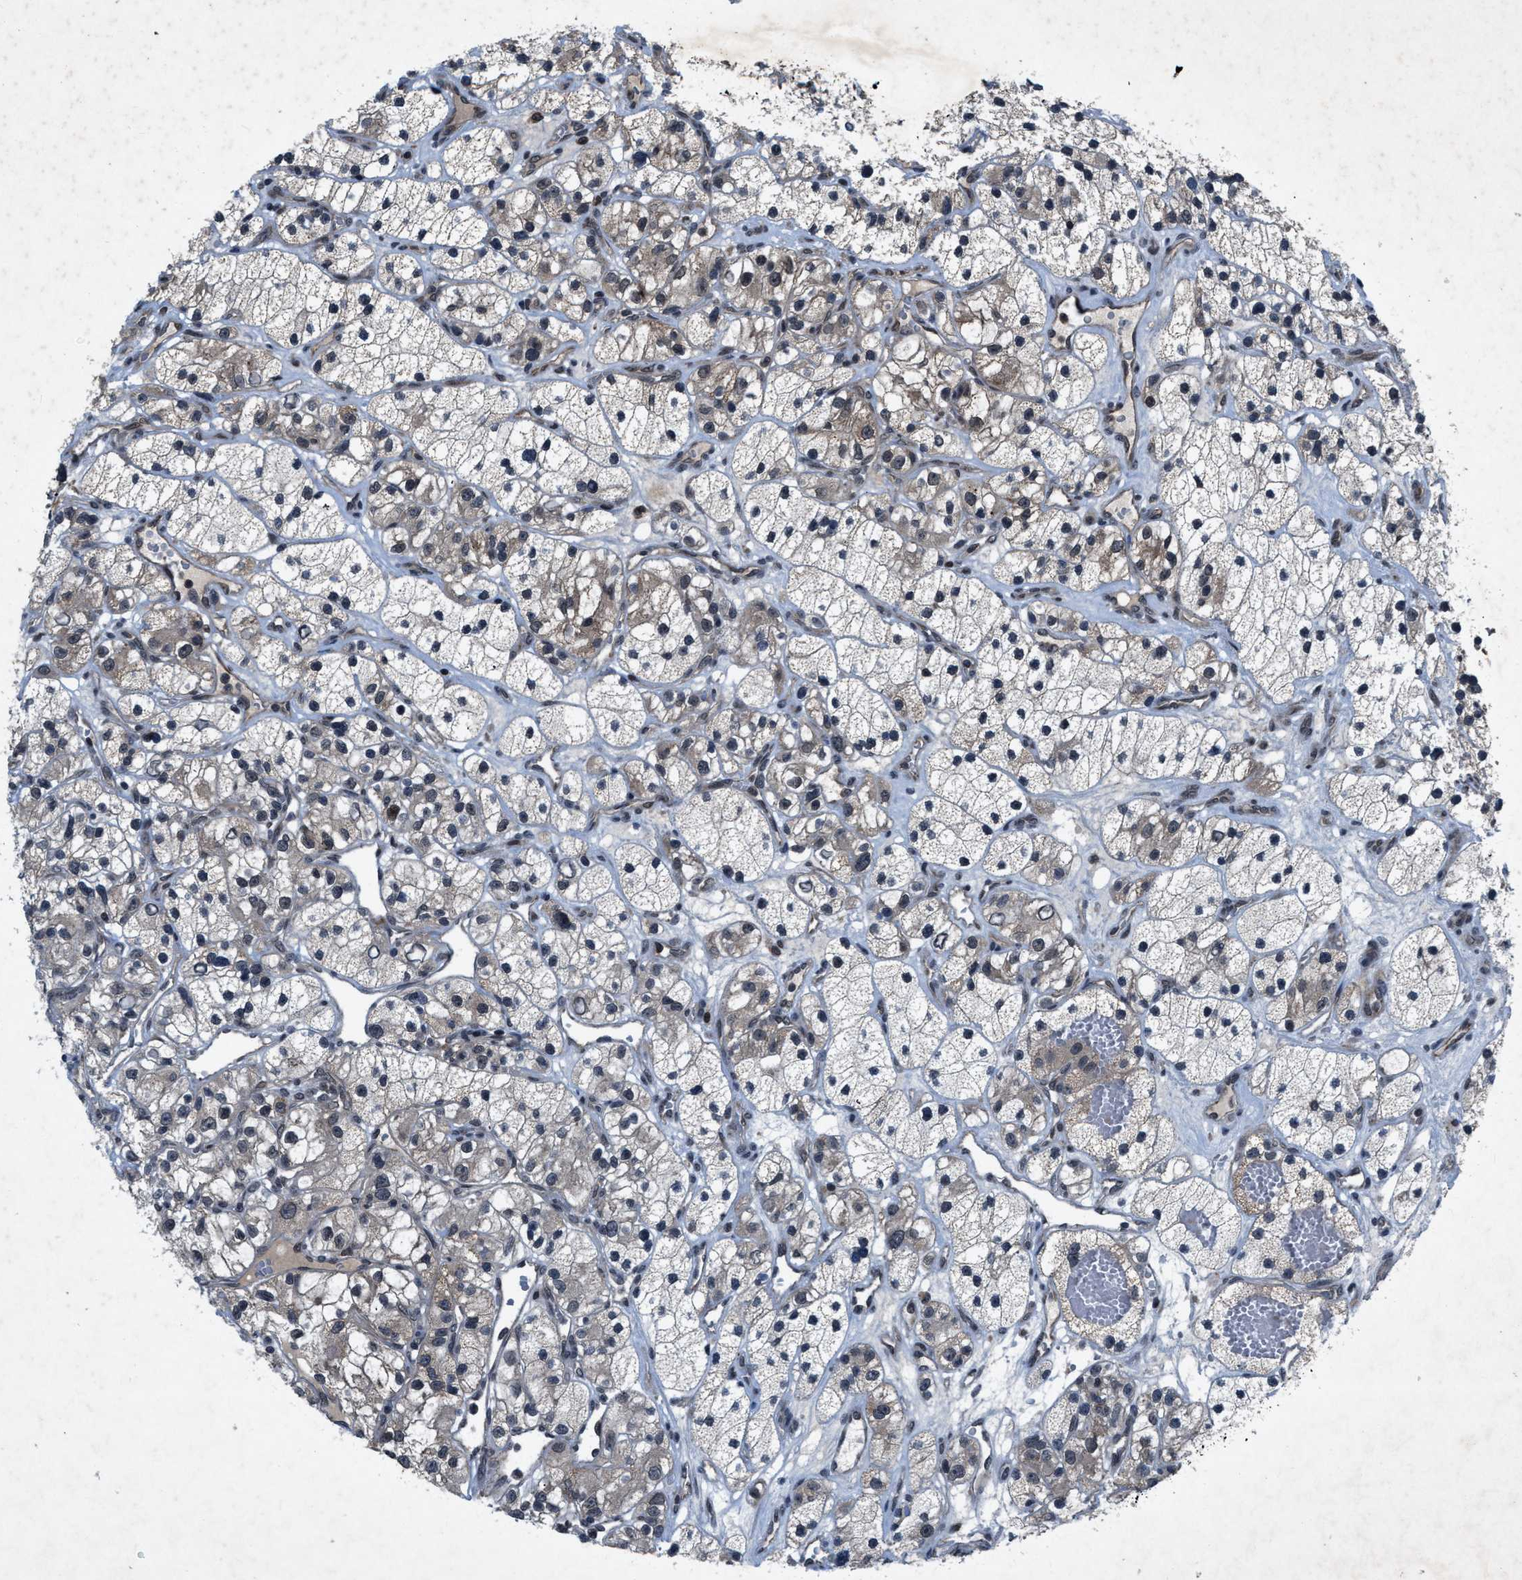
{"staining": {"intensity": "weak", "quantity": "25%-75%", "location": "cytoplasmic/membranous"}, "tissue": "renal cancer", "cell_type": "Tumor cells", "image_type": "cancer", "snomed": [{"axis": "morphology", "description": "Adenocarcinoma, NOS"}, {"axis": "topography", "description": "Kidney"}], "caption": "Immunohistochemistry micrograph of human renal adenocarcinoma stained for a protein (brown), which exhibits low levels of weak cytoplasmic/membranous staining in about 25%-75% of tumor cells.", "gene": "ZNHIT1", "patient": {"sex": "female", "age": 57}}